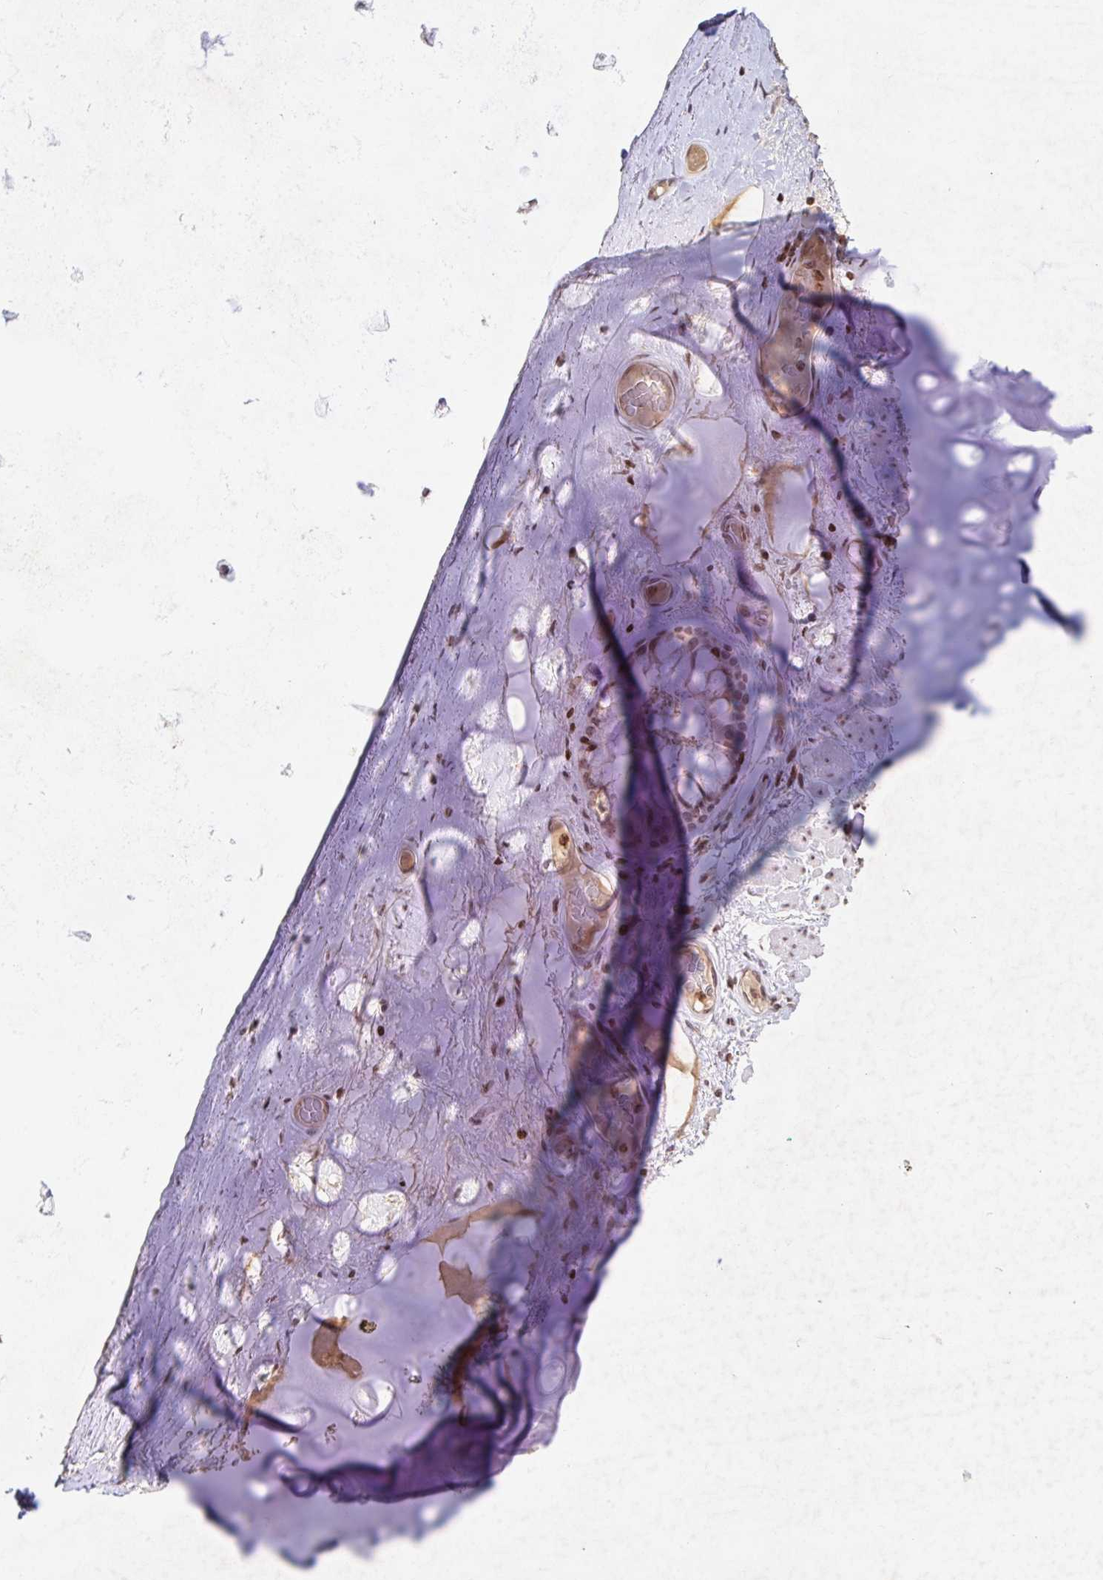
{"staining": {"intensity": "negative", "quantity": "none", "location": "none"}, "tissue": "soft tissue", "cell_type": "Chondrocytes", "image_type": "normal", "snomed": [{"axis": "morphology", "description": "Normal tissue, NOS"}, {"axis": "topography", "description": "Cartilage tissue"}, {"axis": "topography", "description": "Bronchus"}], "caption": "This is an immunohistochemistry (IHC) micrograph of normal human soft tissue. There is no expression in chondrocytes.", "gene": "C19orf53", "patient": {"sex": "male", "age": 64}}